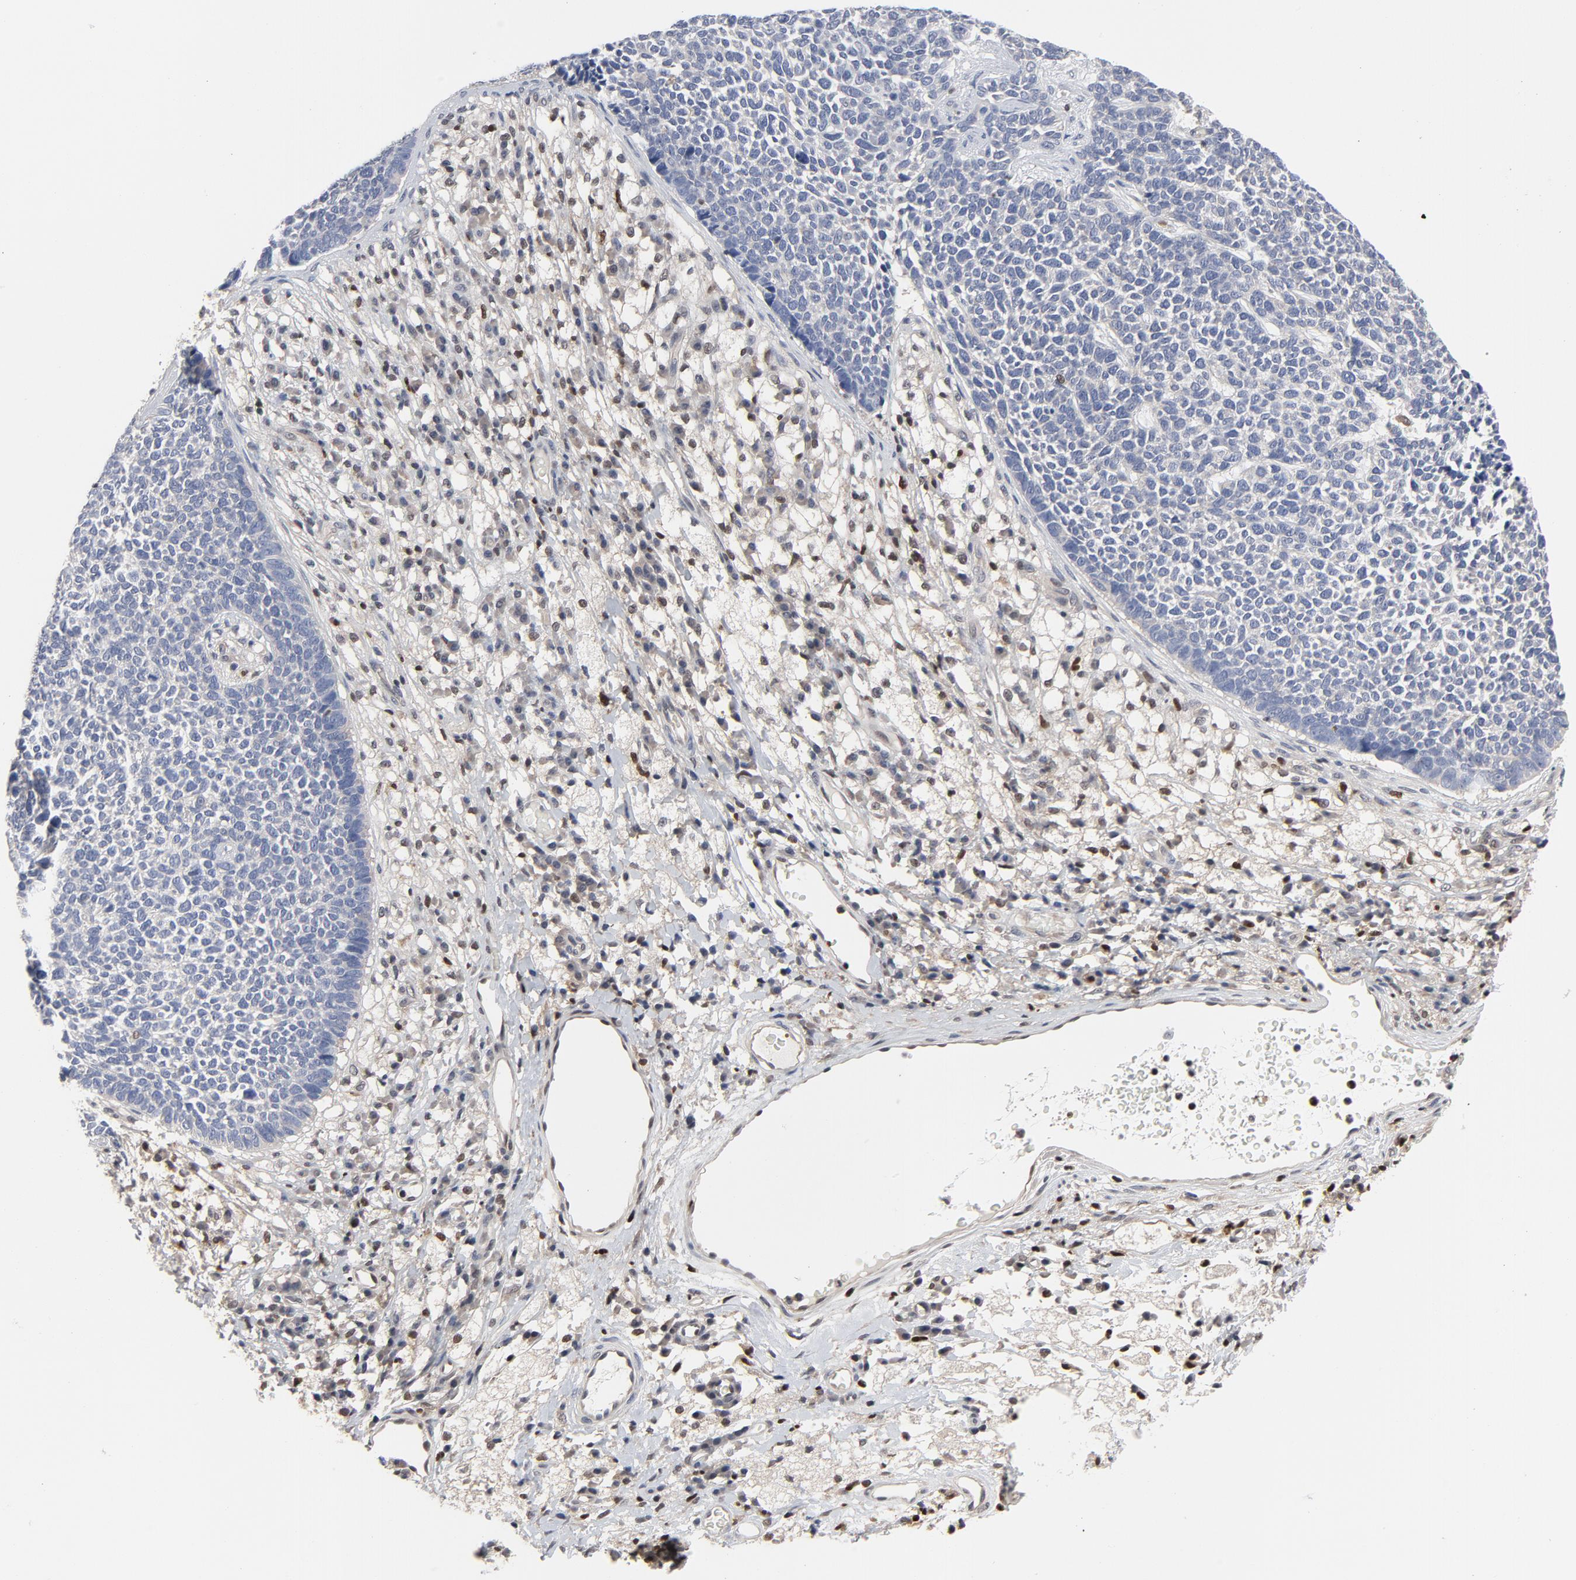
{"staining": {"intensity": "negative", "quantity": "none", "location": "none"}, "tissue": "skin cancer", "cell_type": "Tumor cells", "image_type": "cancer", "snomed": [{"axis": "morphology", "description": "Basal cell carcinoma"}, {"axis": "topography", "description": "Skin"}], "caption": "This is a micrograph of immunohistochemistry staining of skin basal cell carcinoma, which shows no staining in tumor cells. Nuclei are stained in blue.", "gene": "NFKB1", "patient": {"sex": "female", "age": 84}}